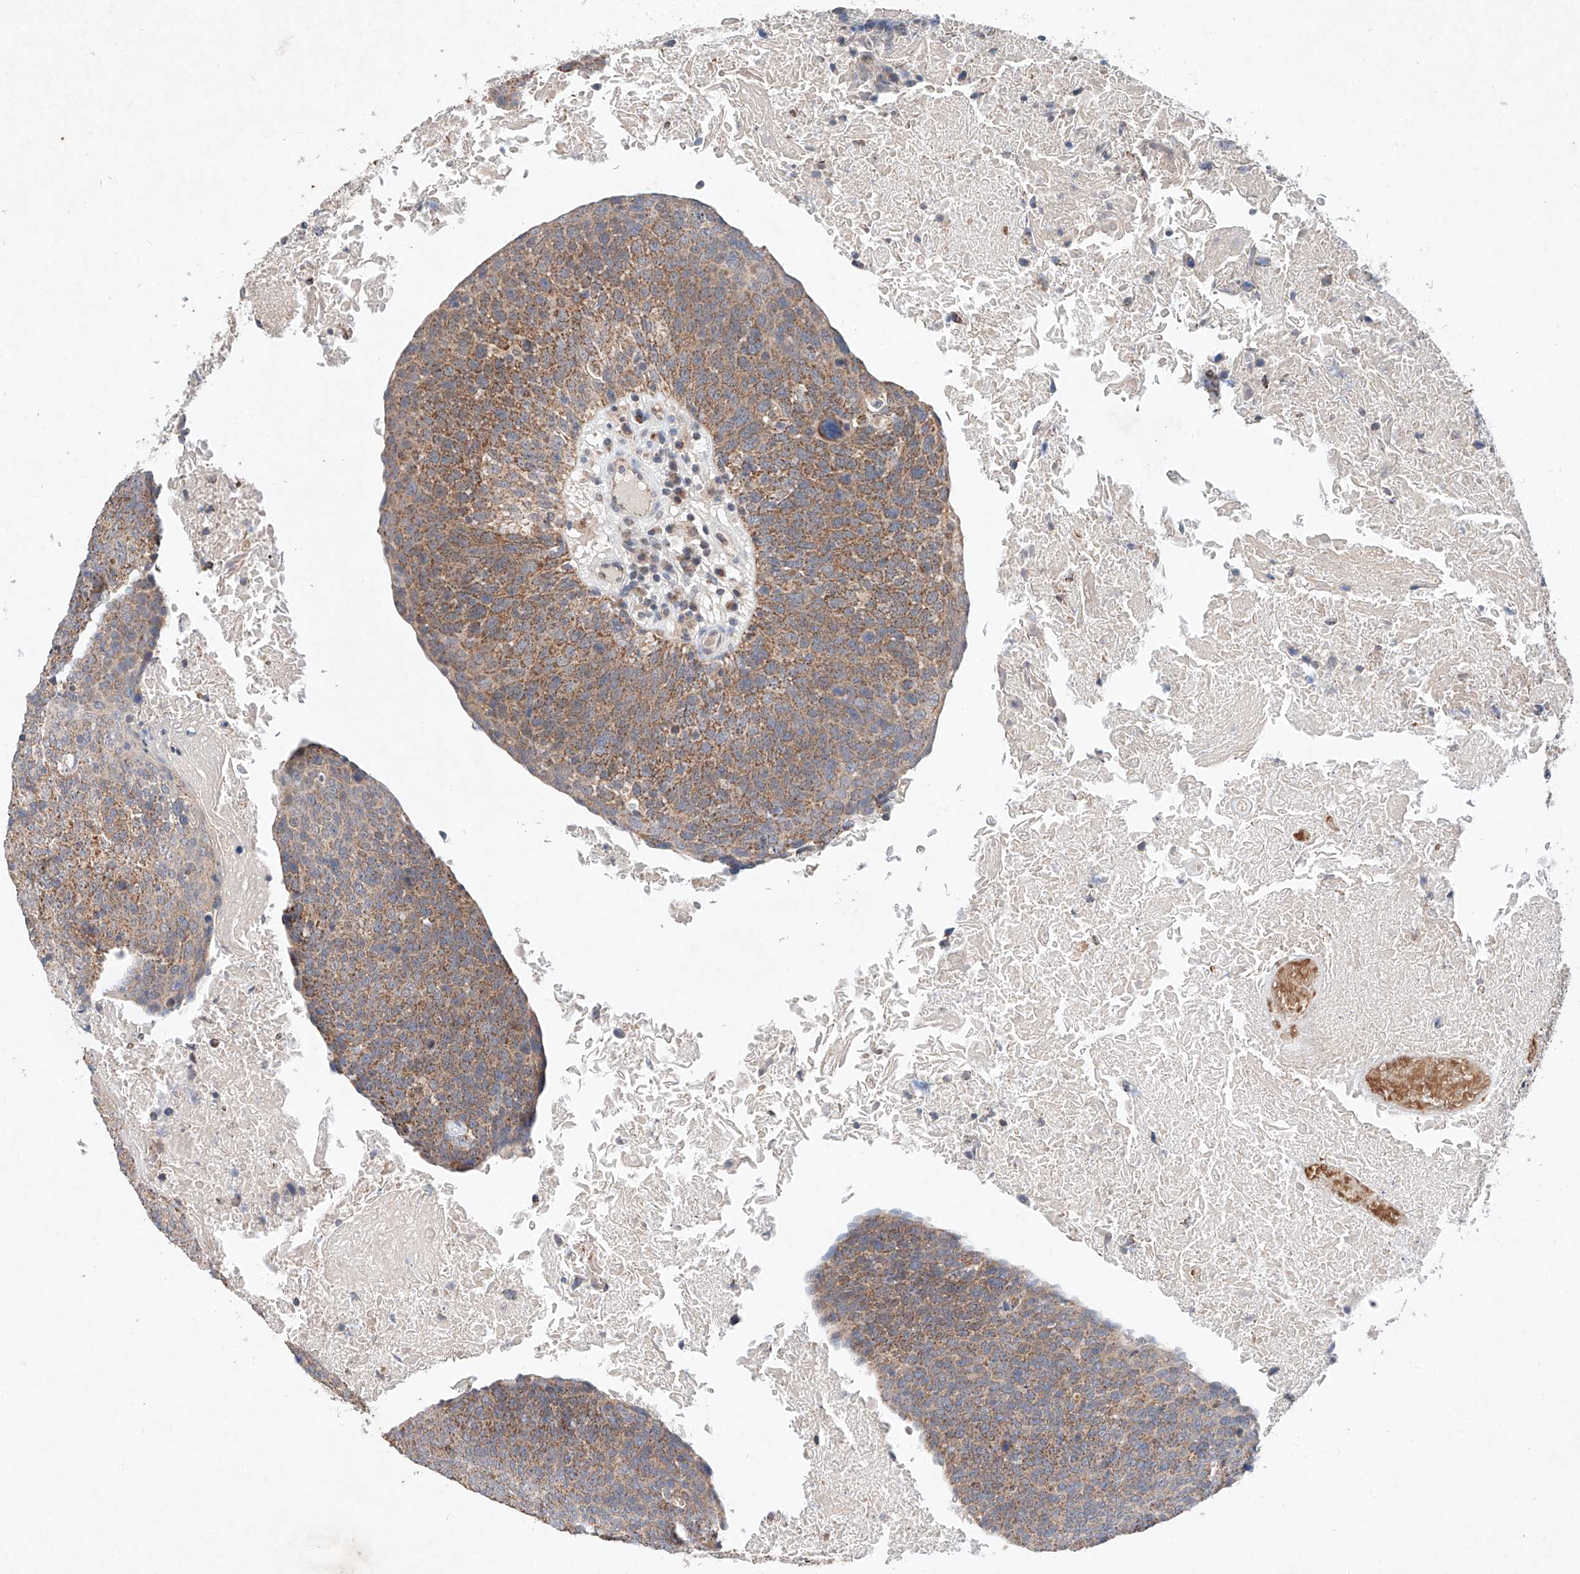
{"staining": {"intensity": "moderate", "quantity": ">75%", "location": "cytoplasmic/membranous"}, "tissue": "head and neck cancer", "cell_type": "Tumor cells", "image_type": "cancer", "snomed": [{"axis": "morphology", "description": "Squamous cell carcinoma, NOS"}, {"axis": "morphology", "description": "Squamous cell carcinoma, metastatic, NOS"}, {"axis": "topography", "description": "Lymph node"}, {"axis": "topography", "description": "Head-Neck"}], "caption": "DAB (3,3'-diaminobenzidine) immunohistochemical staining of human squamous cell carcinoma (head and neck) shows moderate cytoplasmic/membranous protein staining in about >75% of tumor cells.", "gene": "FASTK", "patient": {"sex": "male", "age": 62}}